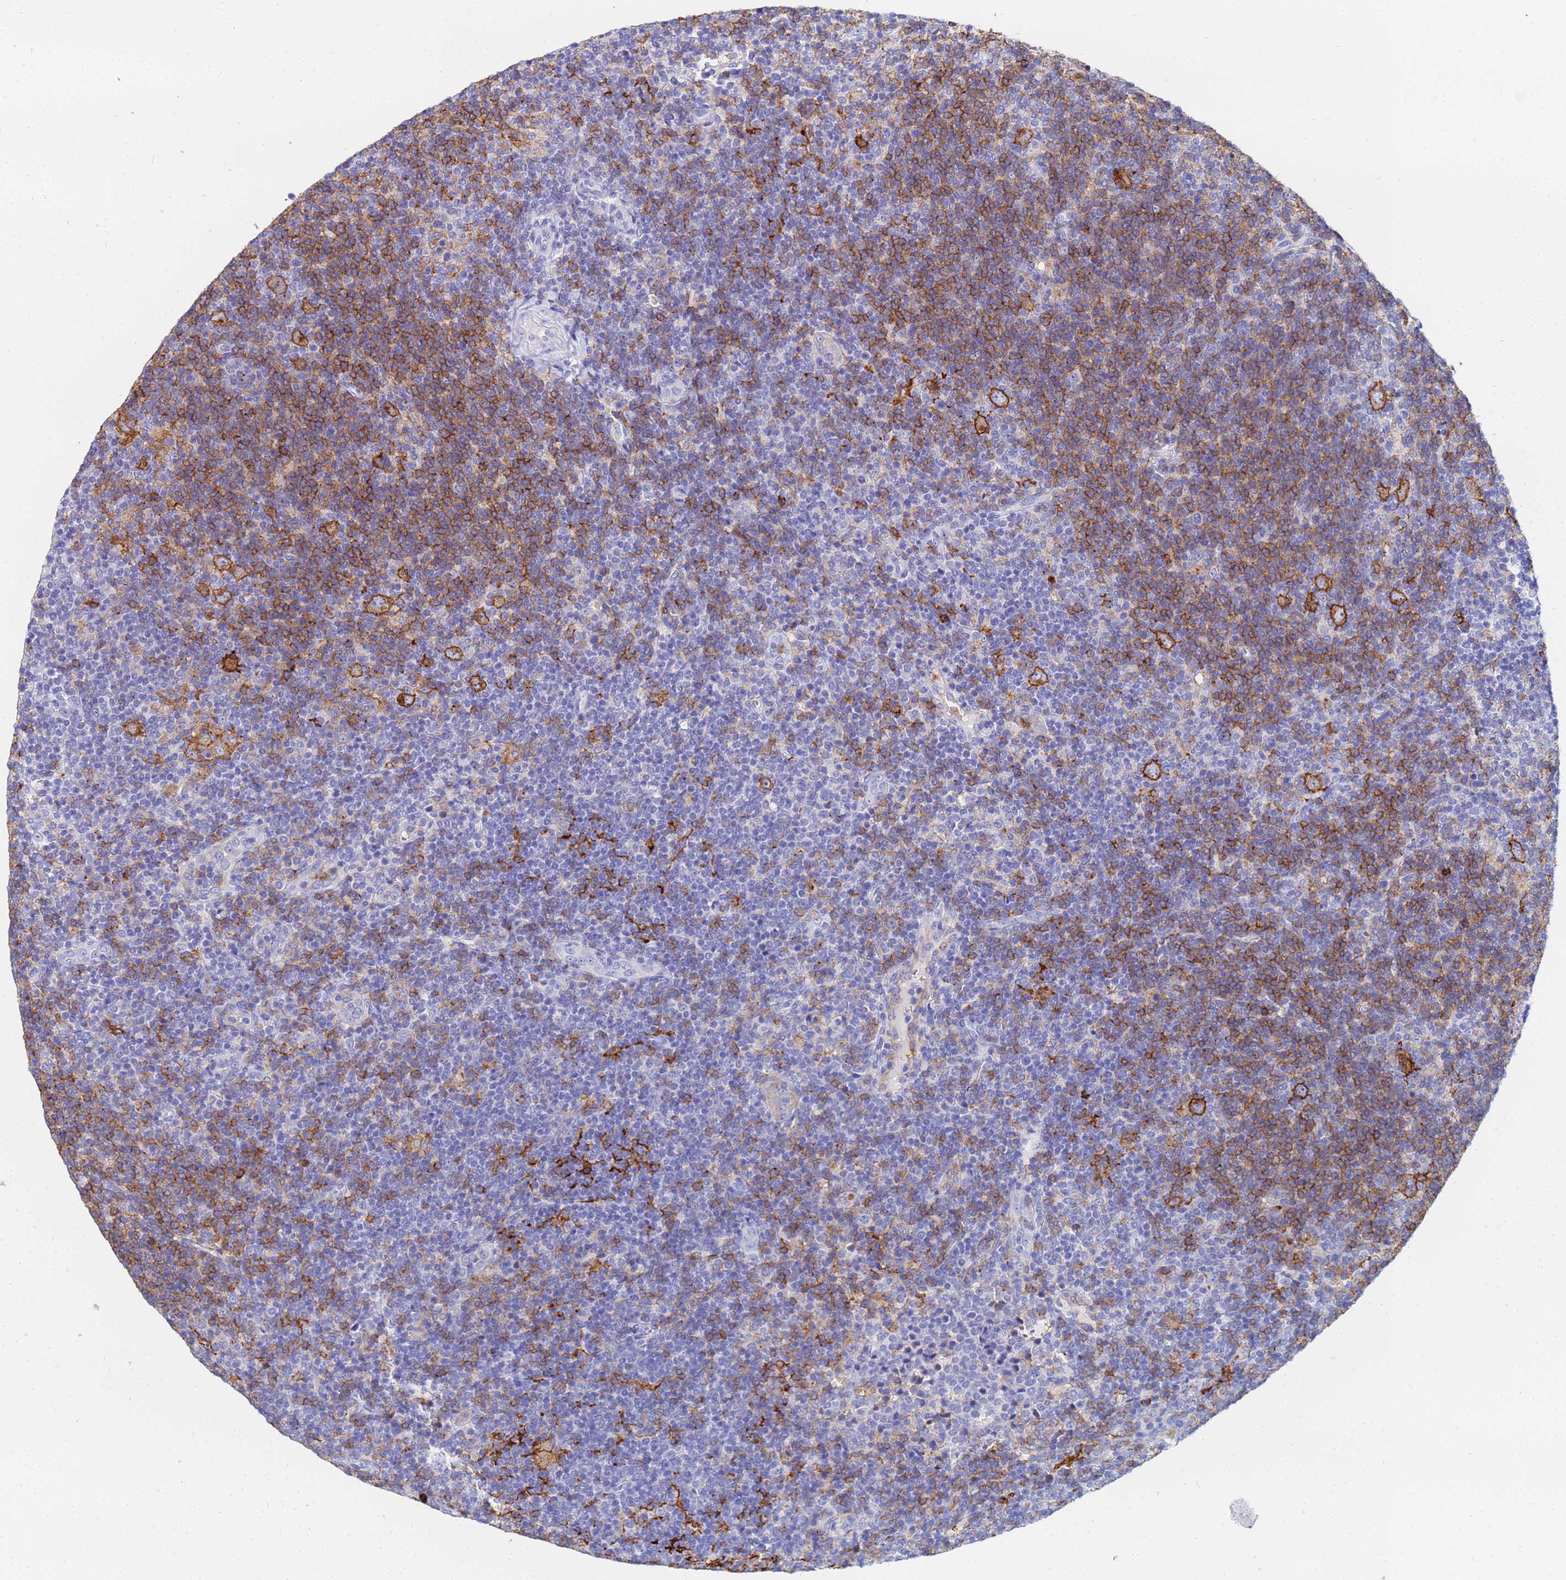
{"staining": {"intensity": "moderate", "quantity": ">75%", "location": "cytoplasmic/membranous"}, "tissue": "lymphoma", "cell_type": "Tumor cells", "image_type": "cancer", "snomed": [{"axis": "morphology", "description": "Hodgkin's disease, NOS"}, {"axis": "topography", "description": "Lymph node"}], "caption": "A brown stain labels moderate cytoplasmic/membranous staining of a protein in Hodgkin's disease tumor cells.", "gene": "BASP1", "patient": {"sex": "female", "age": 57}}